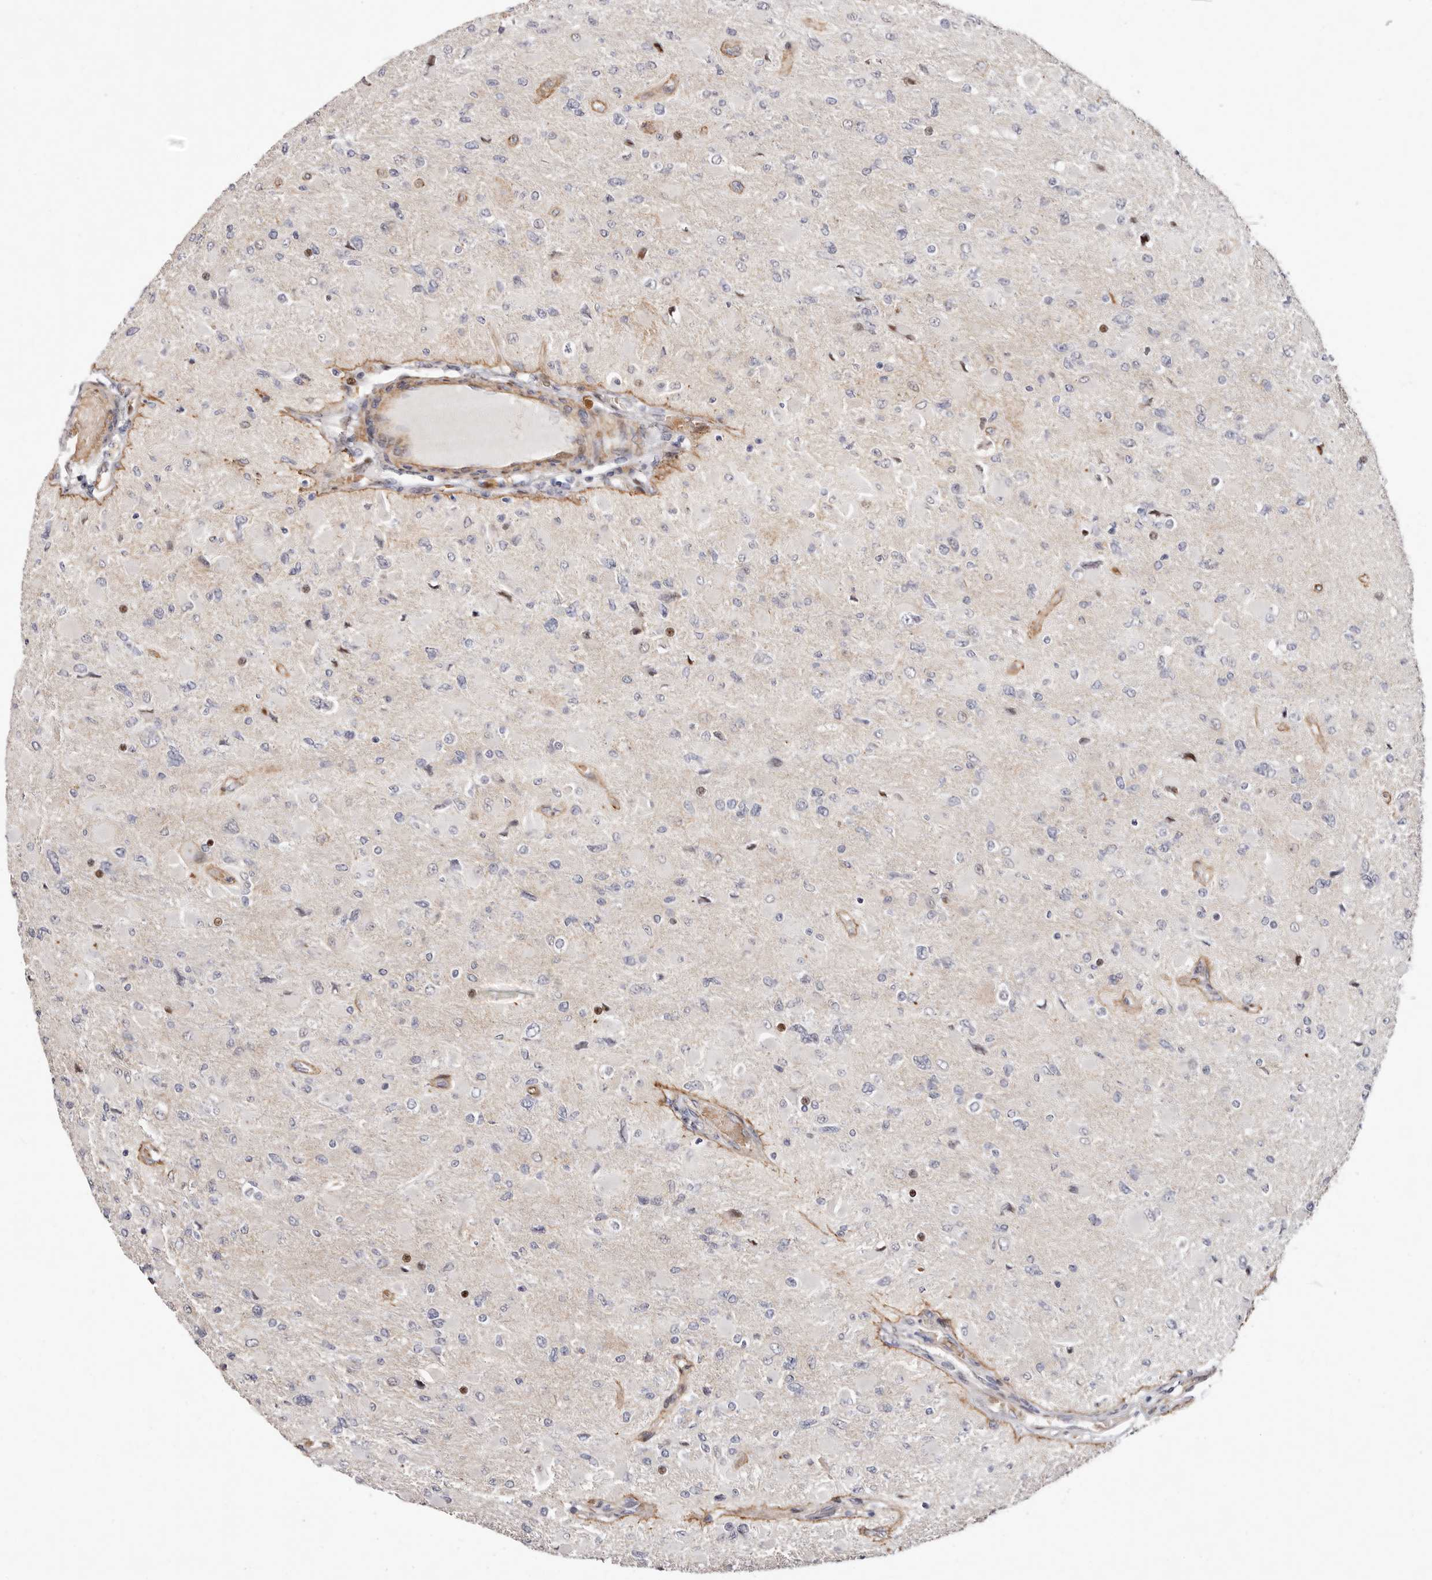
{"staining": {"intensity": "moderate", "quantity": "<25%", "location": "cytoplasmic/membranous,nuclear"}, "tissue": "glioma", "cell_type": "Tumor cells", "image_type": "cancer", "snomed": [{"axis": "morphology", "description": "Glioma, malignant, High grade"}, {"axis": "topography", "description": "Cerebral cortex"}], "caption": "Approximately <25% of tumor cells in human malignant high-grade glioma reveal moderate cytoplasmic/membranous and nuclear protein expression as visualized by brown immunohistochemical staining.", "gene": "EPHX3", "patient": {"sex": "female", "age": 36}}